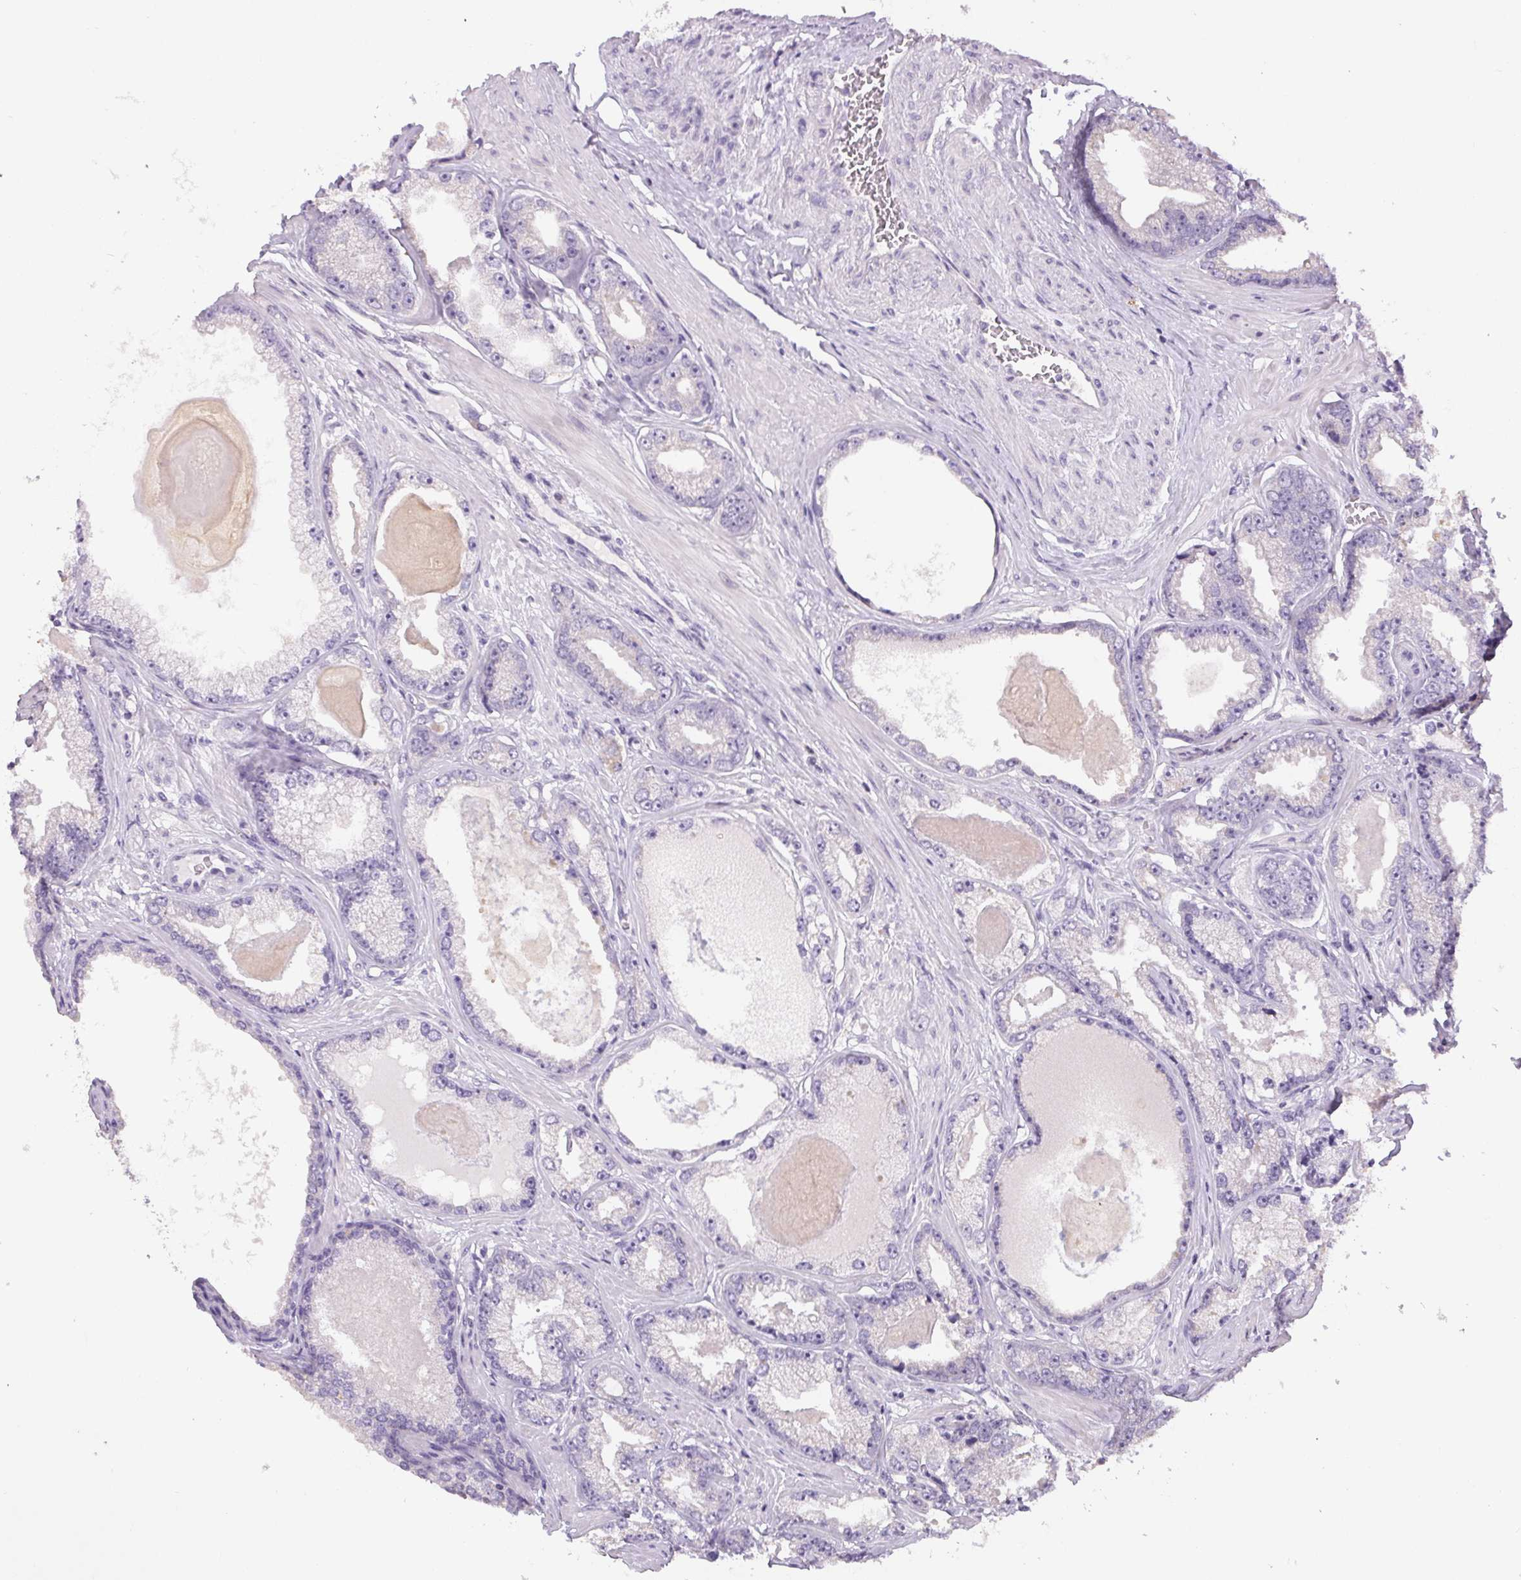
{"staining": {"intensity": "negative", "quantity": "none", "location": "none"}, "tissue": "prostate cancer", "cell_type": "Tumor cells", "image_type": "cancer", "snomed": [{"axis": "morphology", "description": "Adenocarcinoma, Low grade"}, {"axis": "topography", "description": "Prostate"}], "caption": "Immunohistochemical staining of prostate cancer (adenocarcinoma (low-grade)) demonstrates no significant expression in tumor cells.", "gene": "SPACA9", "patient": {"sex": "male", "age": 64}}